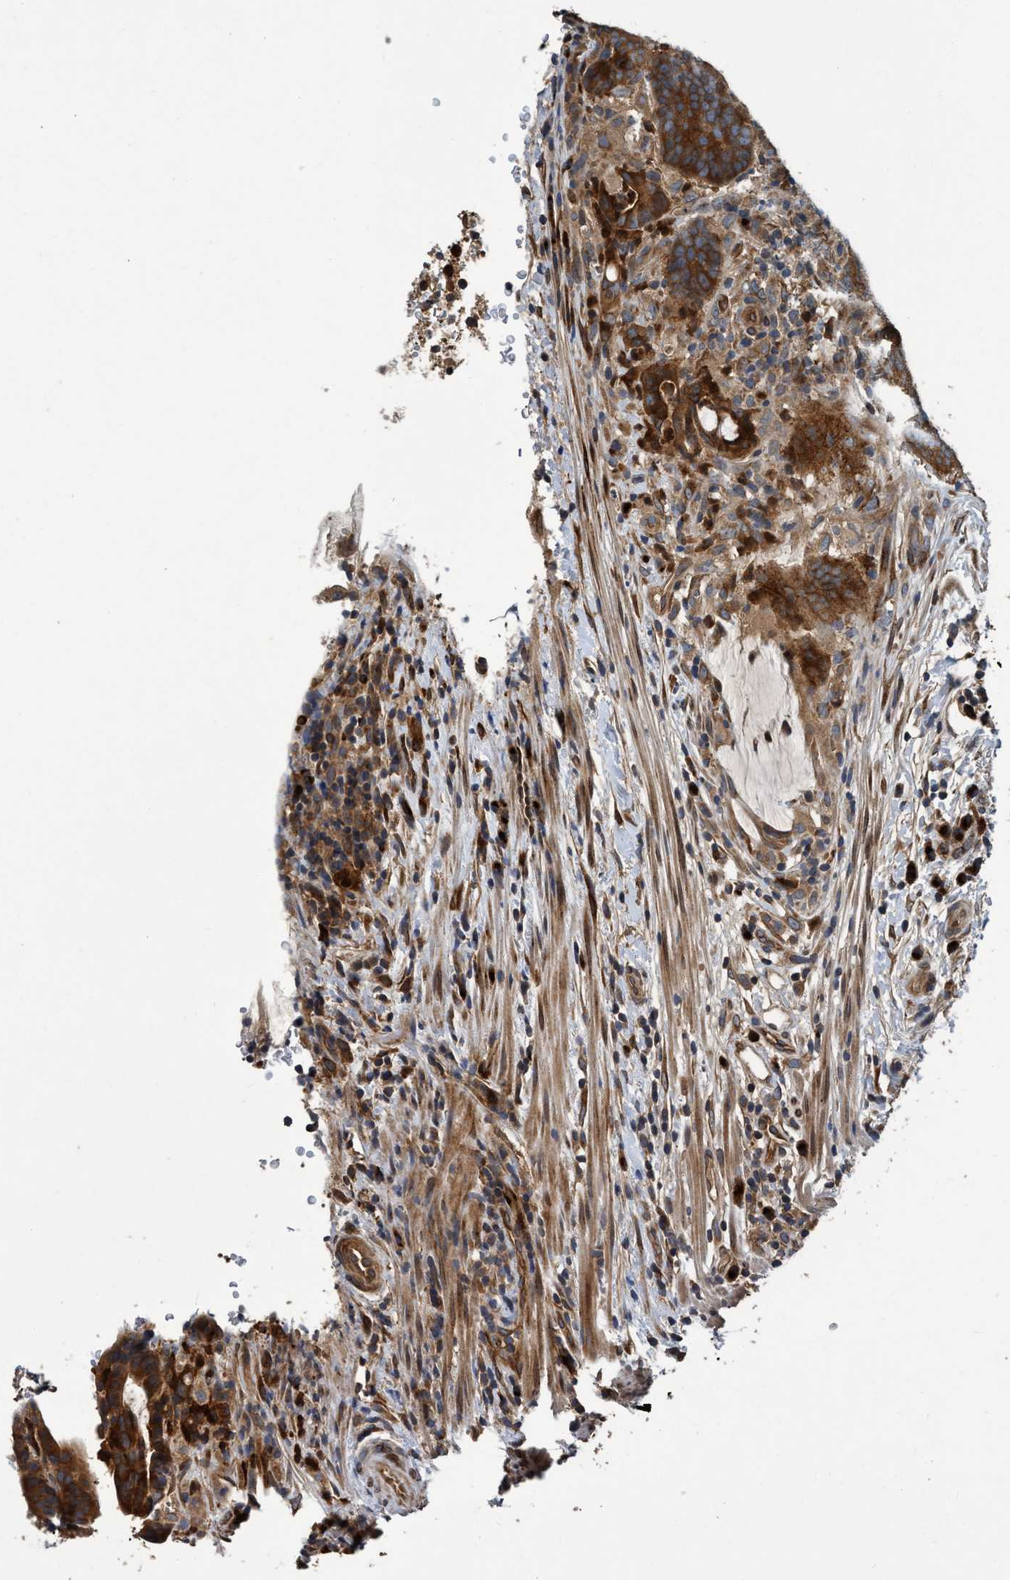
{"staining": {"intensity": "strong", "quantity": ">75%", "location": "cytoplasmic/membranous"}, "tissue": "colorectal cancer", "cell_type": "Tumor cells", "image_type": "cancer", "snomed": [{"axis": "morphology", "description": "Adenocarcinoma, NOS"}, {"axis": "topography", "description": "Colon"}], "caption": "This histopathology image reveals adenocarcinoma (colorectal) stained with IHC to label a protein in brown. The cytoplasmic/membranous of tumor cells show strong positivity for the protein. Nuclei are counter-stained blue.", "gene": "MACC1", "patient": {"sex": "female", "age": 66}}